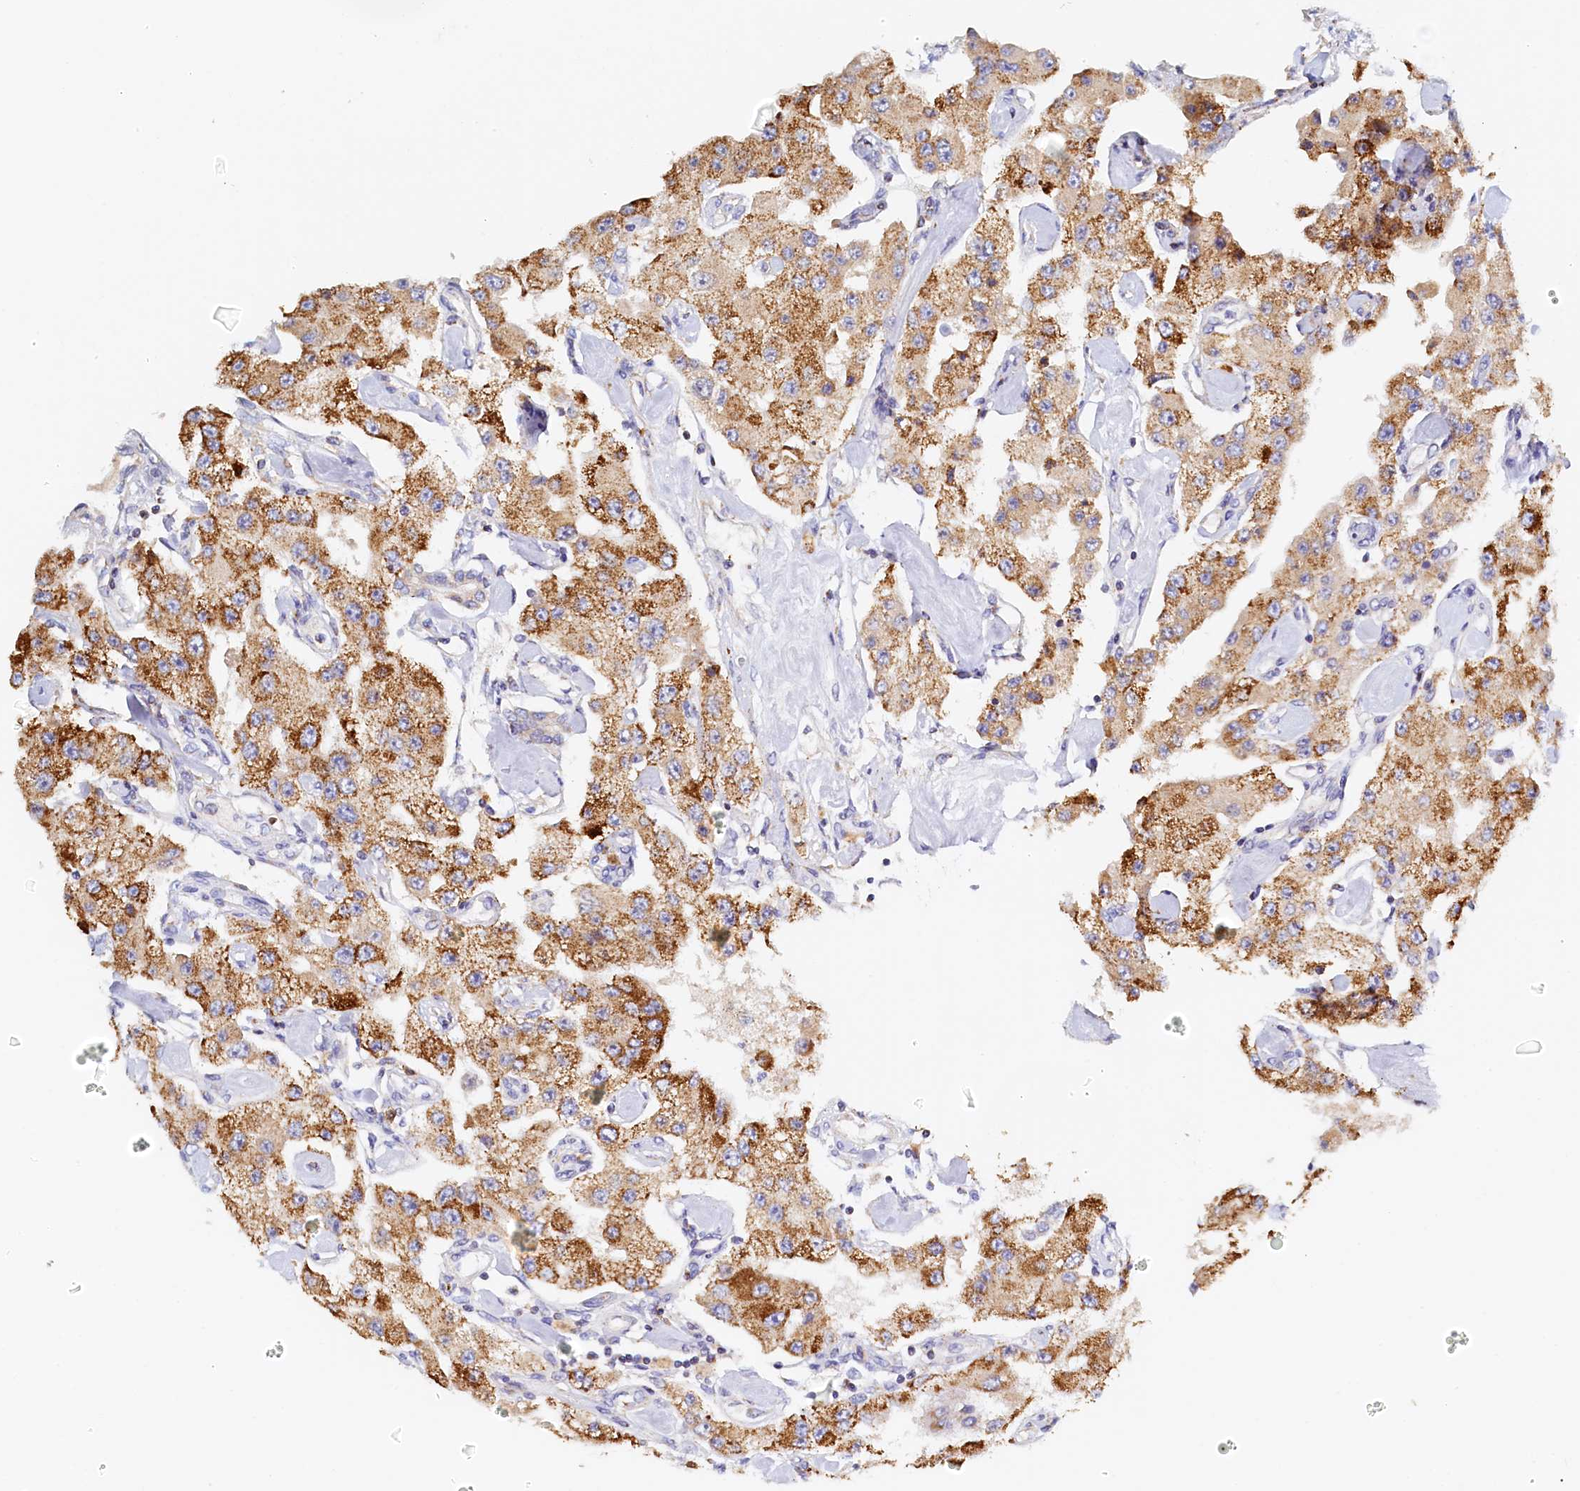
{"staining": {"intensity": "moderate", "quantity": ">75%", "location": "cytoplasmic/membranous"}, "tissue": "carcinoid", "cell_type": "Tumor cells", "image_type": "cancer", "snomed": [{"axis": "morphology", "description": "Carcinoid, malignant, NOS"}, {"axis": "topography", "description": "Pancreas"}], "caption": "The micrograph displays a brown stain indicating the presence of a protein in the cytoplasmic/membranous of tumor cells in carcinoid.", "gene": "POC1A", "patient": {"sex": "male", "age": 41}}